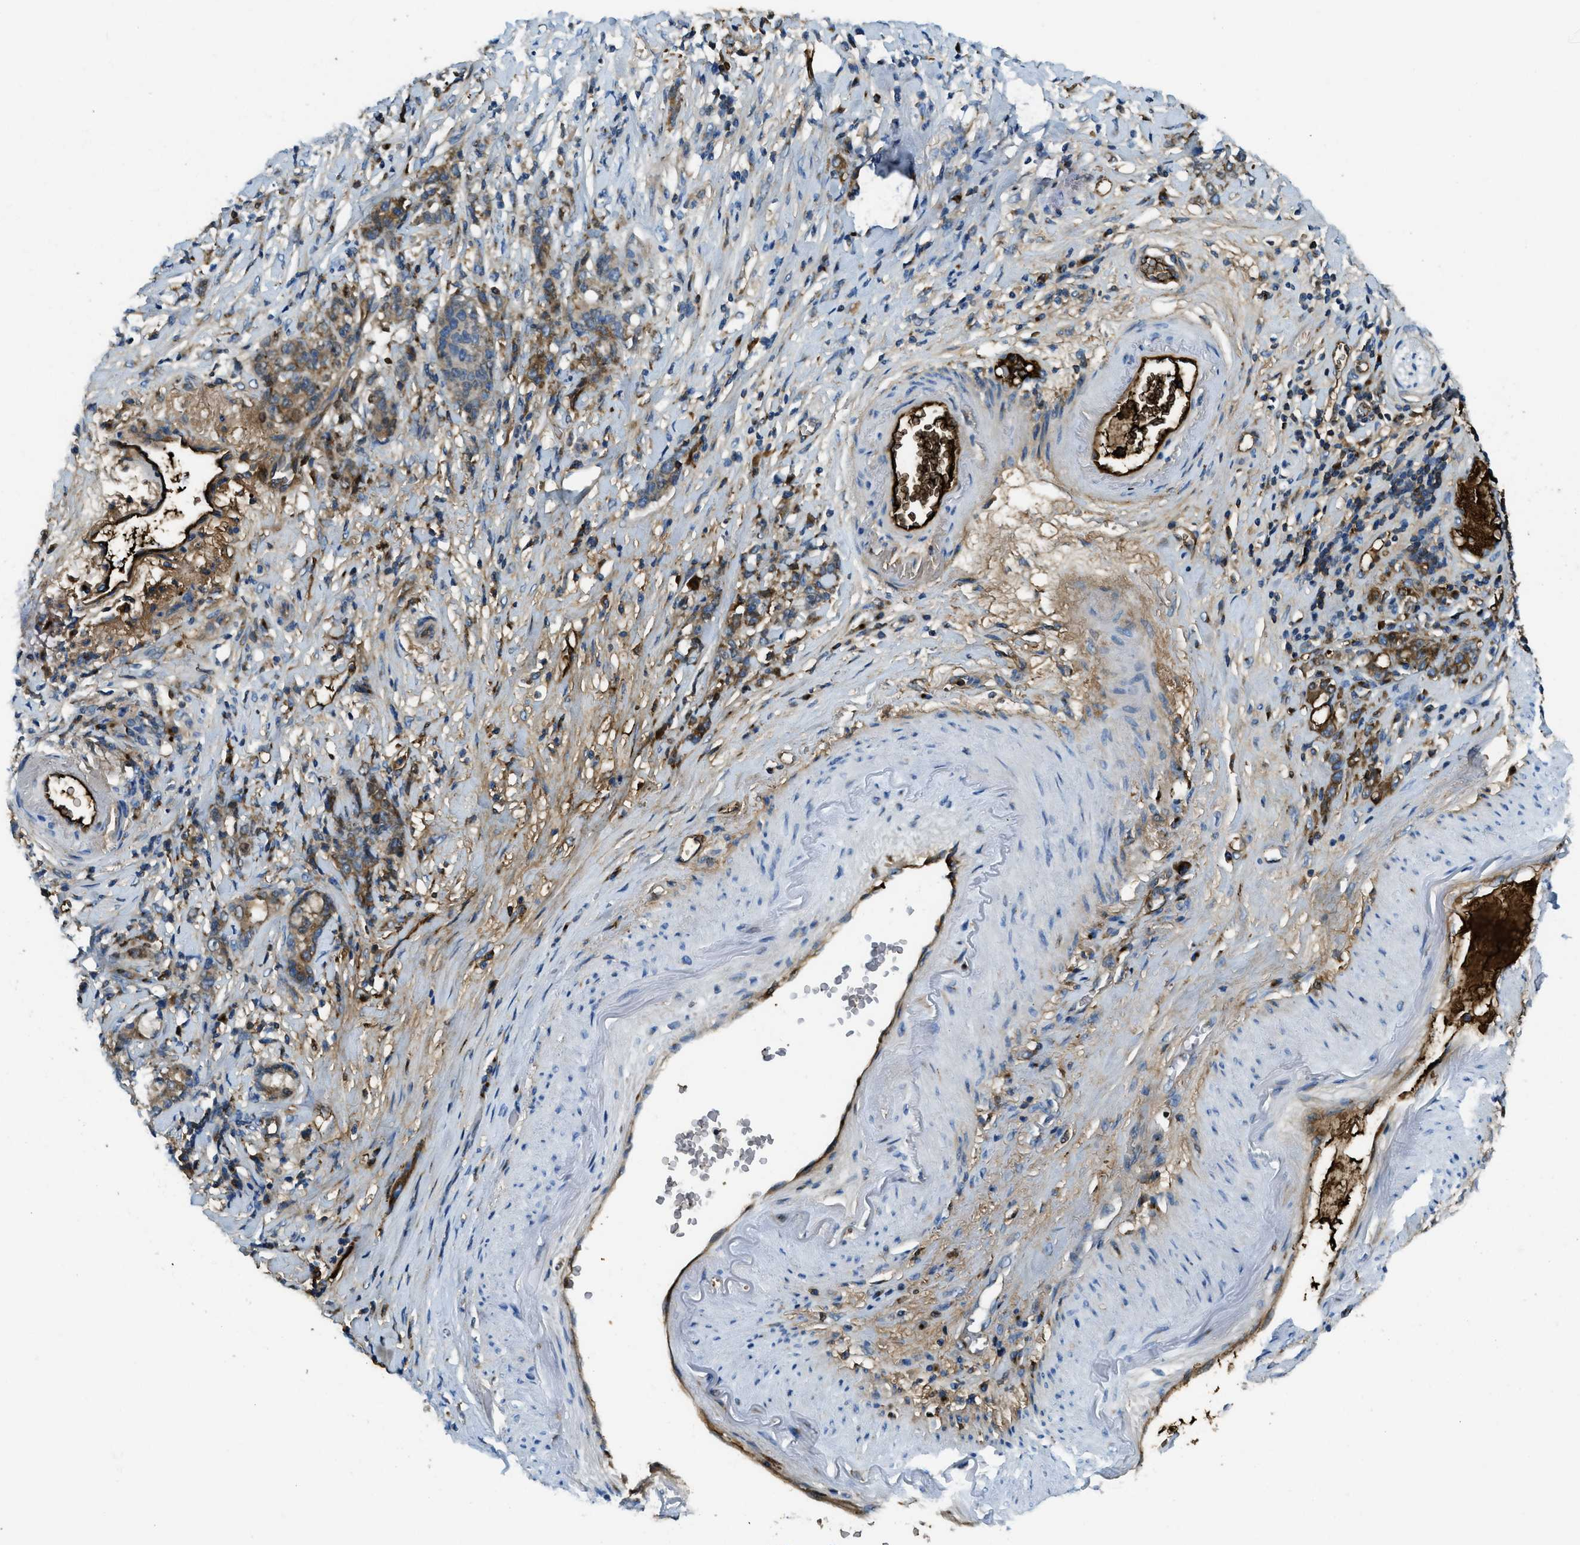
{"staining": {"intensity": "weak", "quantity": "<25%", "location": "cytoplasmic/membranous"}, "tissue": "stomach cancer", "cell_type": "Tumor cells", "image_type": "cancer", "snomed": [{"axis": "morphology", "description": "Adenocarcinoma, NOS"}, {"axis": "topography", "description": "Stomach, lower"}], "caption": "Micrograph shows no significant protein staining in tumor cells of stomach adenocarcinoma.", "gene": "TRIM59", "patient": {"sex": "male", "age": 88}}